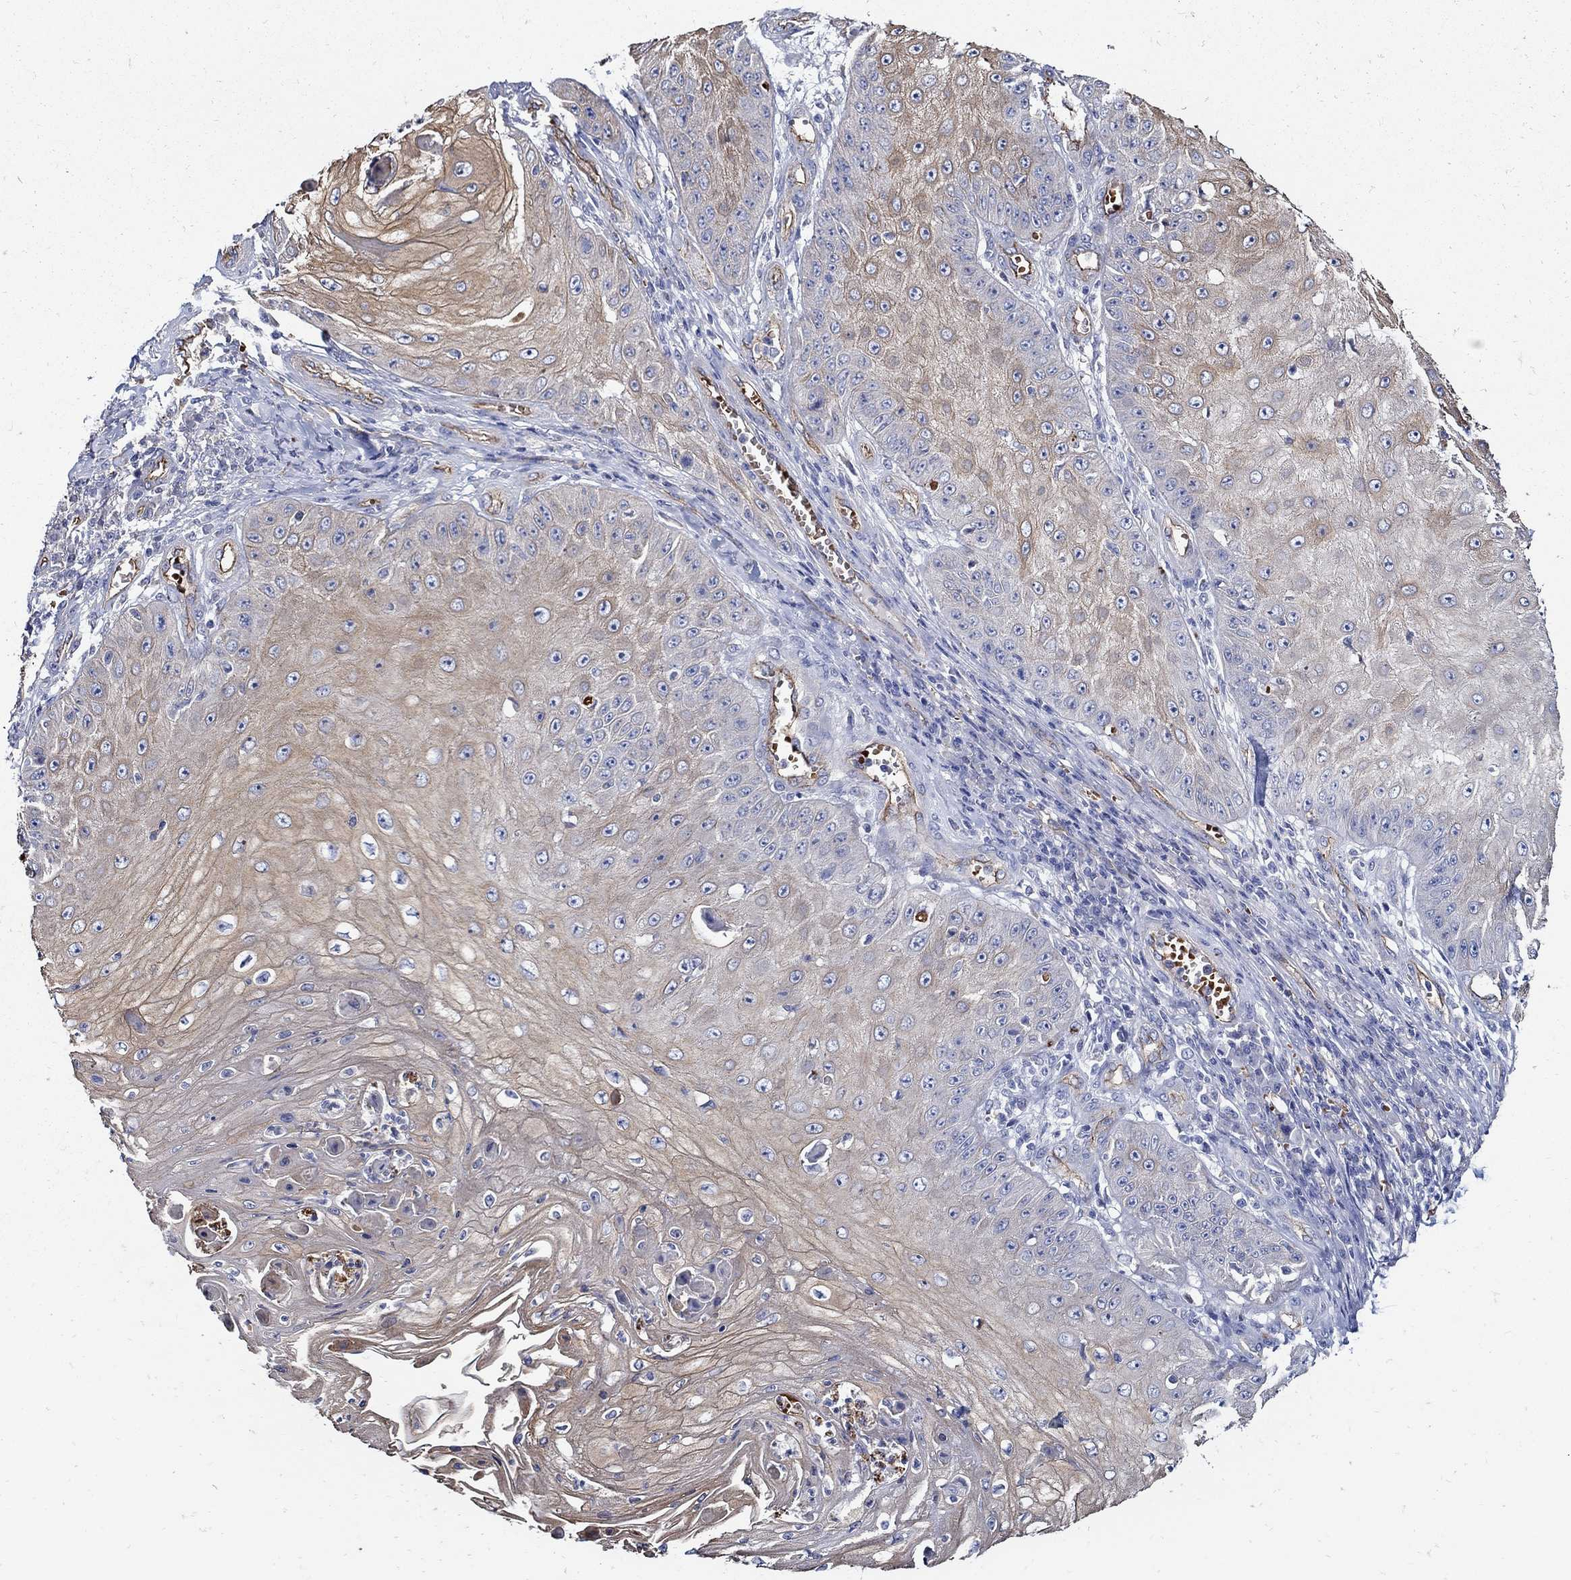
{"staining": {"intensity": "moderate", "quantity": "25%-75%", "location": "cytoplasmic/membranous"}, "tissue": "skin cancer", "cell_type": "Tumor cells", "image_type": "cancer", "snomed": [{"axis": "morphology", "description": "Squamous cell carcinoma, NOS"}, {"axis": "topography", "description": "Skin"}], "caption": "The image exhibits staining of skin squamous cell carcinoma, revealing moderate cytoplasmic/membranous protein positivity (brown color) within tumor cells. (DAB (3,3'-diaminobenzidine) IHC with brightfield microscopy, high magnification).", "gene": "APBB3", "patient": {"sex": "male", "age": 70}}